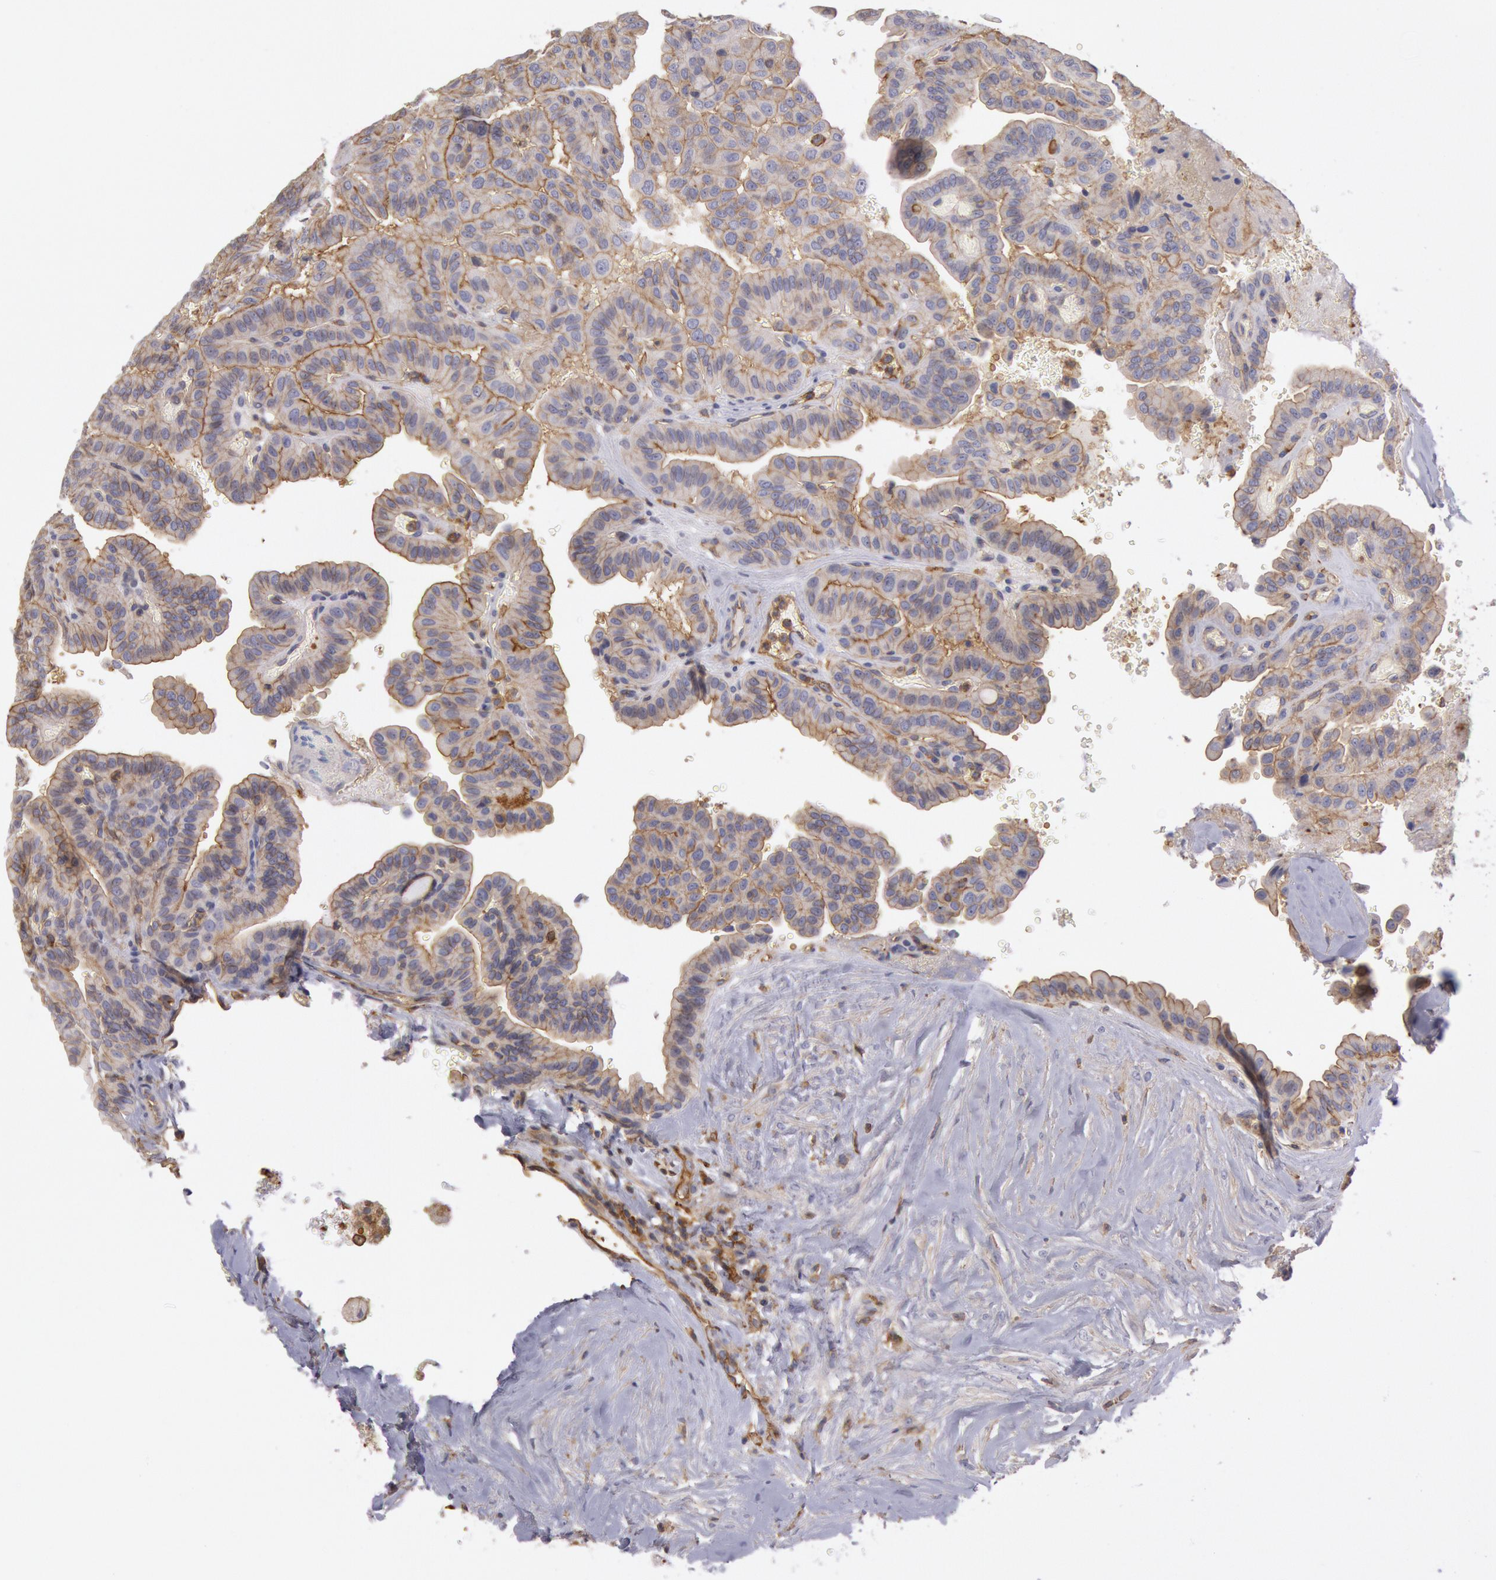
{"staining": {"intensity": "moderate", "quantity": ">75%", "location": "cytoplasmic/membranous"}, "tissue": "thyroid cancer", "cell_type": "Tumor cells", "image_type": "cancer", "snomed": [{"axis": "morphology", "description": "Papillary adenocarcinoma, NOS"}, {"axis": "topography", "description": "Thyroid gland"}], "caption": "Human thyroid cancer stained with a protein marker demonstrates moderate staining in tumor cells.", "gene": "SNAP23", "patient": {"sex": "male", "age": 87}}